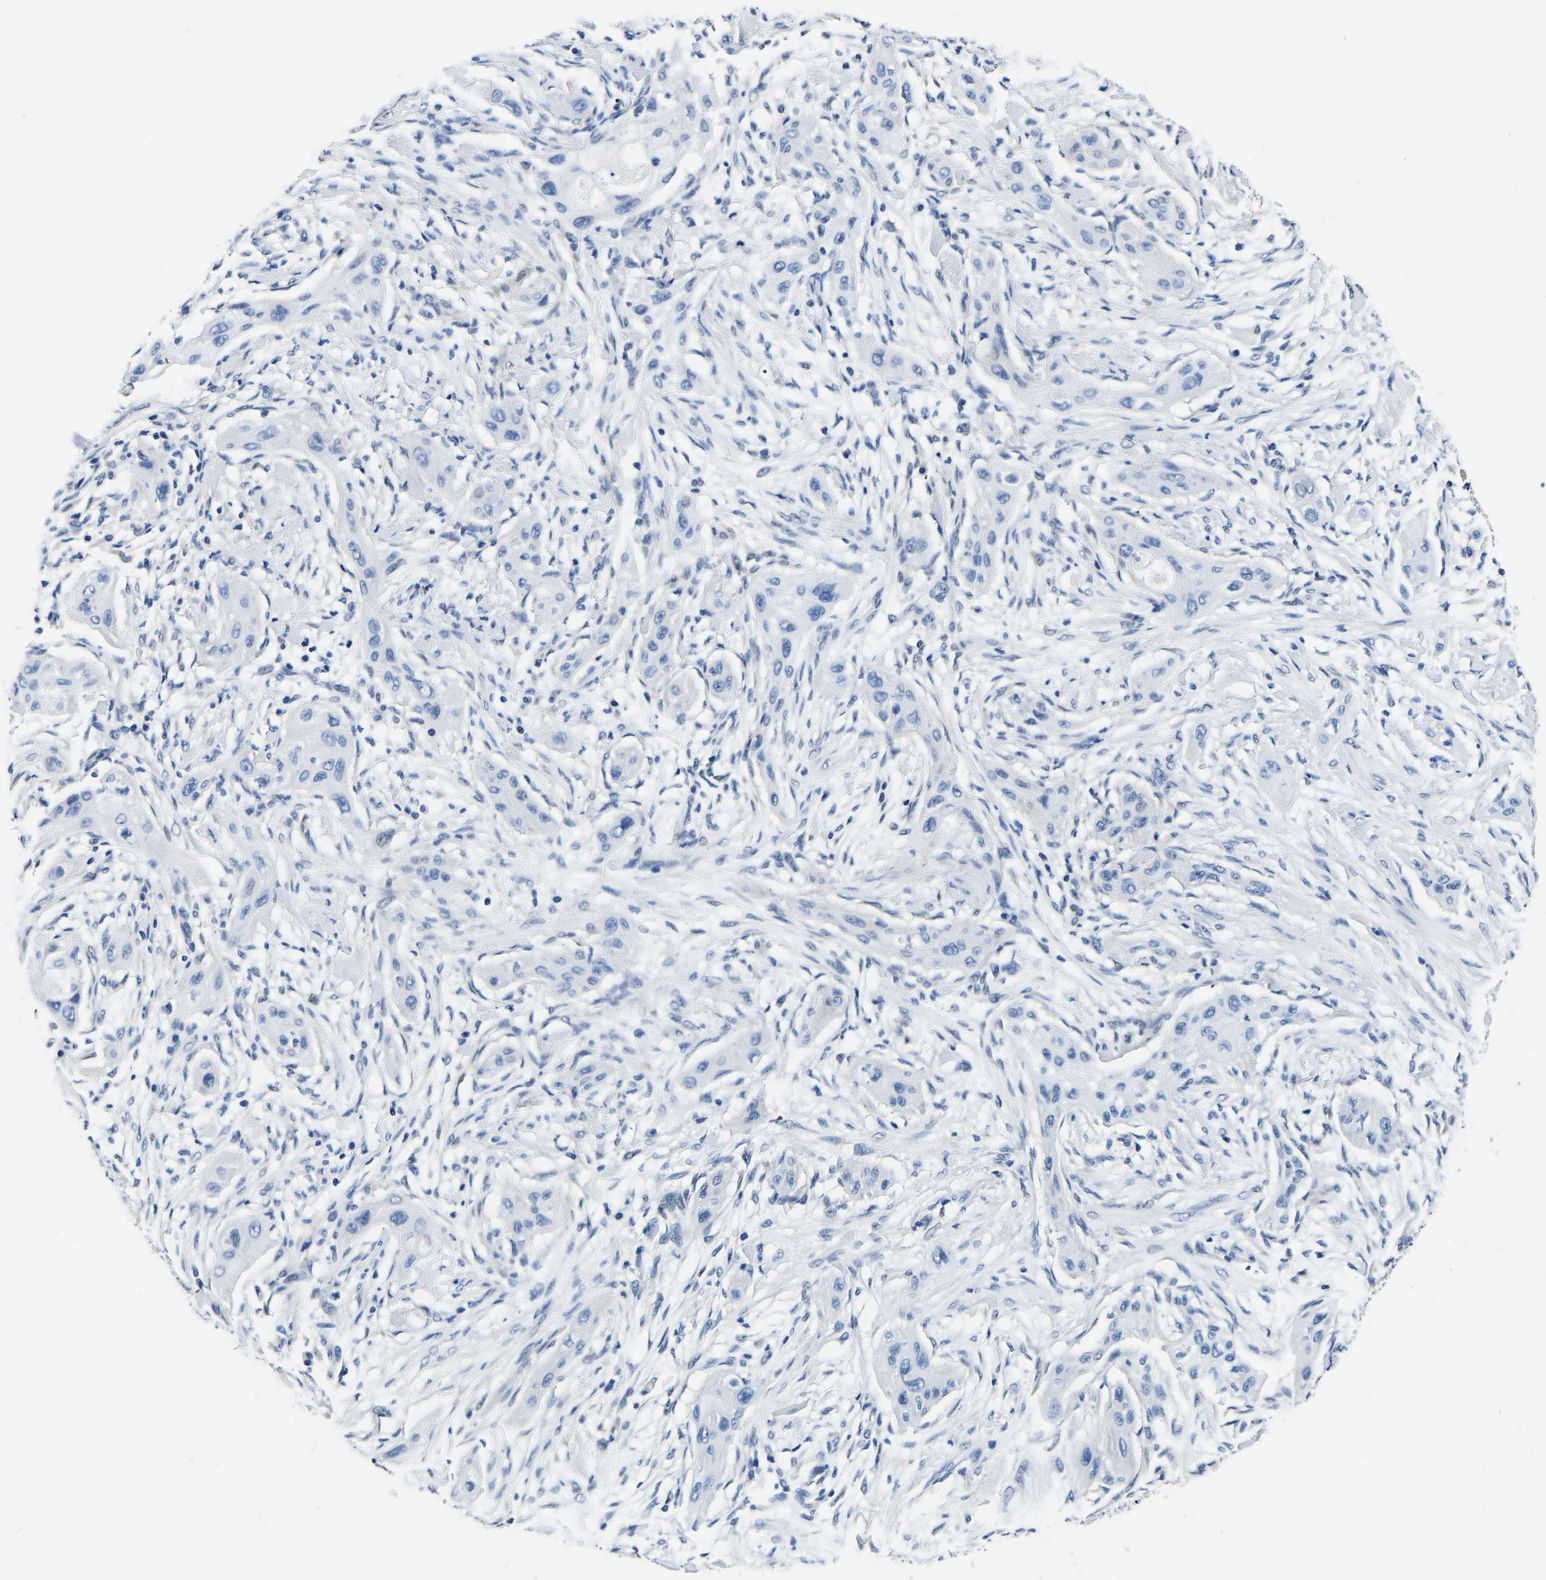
{"staining": {"intensity": "negative", "quantity": "none", "location": "none"}, "tissue": "lung cancer", "cell_type": "Tumor cells", "image_type": "cancer", "snomed": [{"axis": "morphology", "description": "Squamous cell carcinoma, NOS"}, {"axis": "topography", "description": "Lung"}], "caption": "This is a histopathology image of immunohistochemistry (IHC) staining of squamous cell carcinoma (lung), which shows no staining in tumor cells.", "gene": "ACO1", "patient": {"sex": "female", "age": 47}}